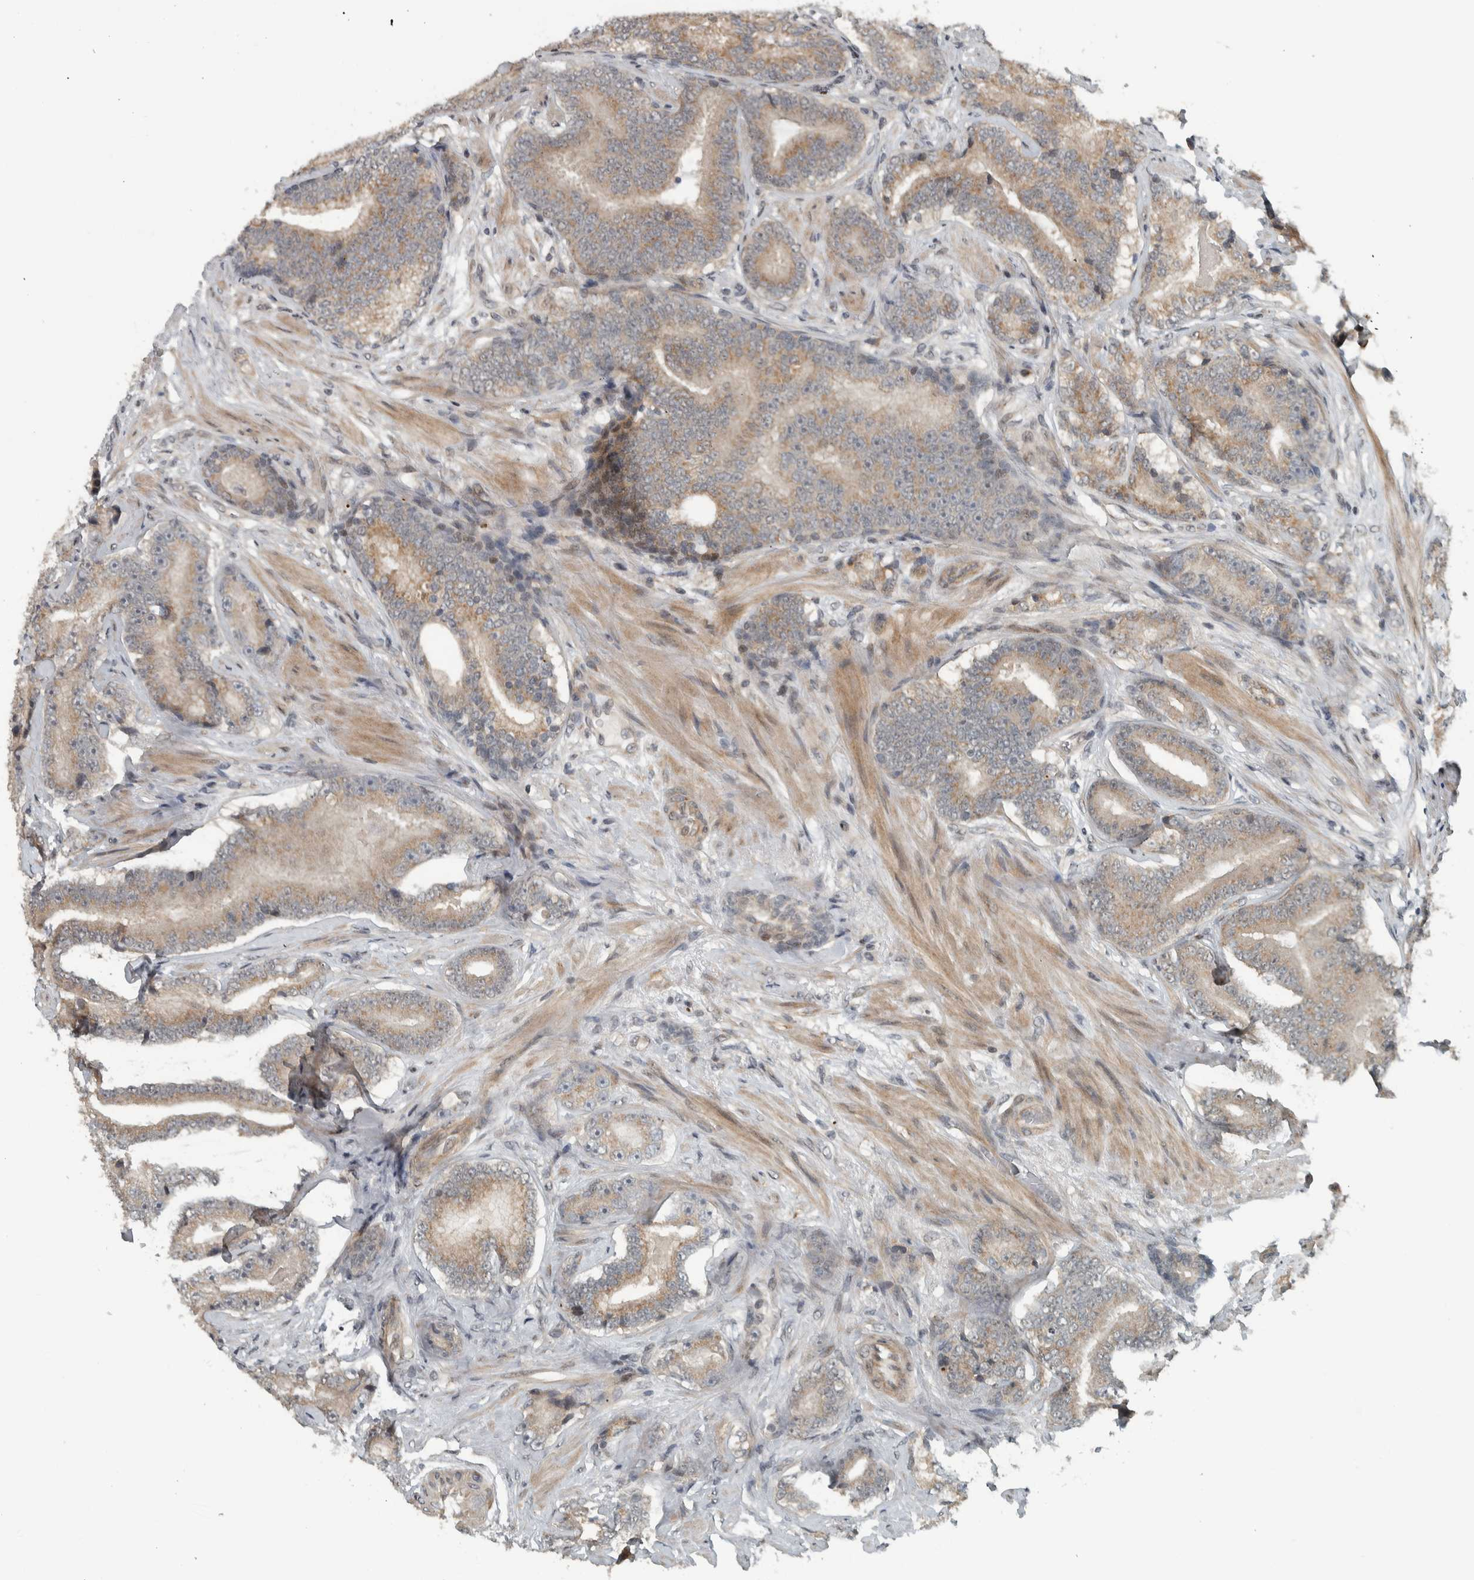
{"staining": {"intensity": "weak", "quantity": ">75%", "location": "cytoplasmic/membranous"}, "tissue": "prostate cancer", "cell_type": "Tumor cells", "image_type": "cancer", "snomed": [{"axis": "morphology", "description": "Adenocarcinoma, High grade"}, {"axis": "topography", "description": "Prostate"}], "caption": "Human prostate cancer (adenocarcinoma (high-grade)) stained with a protein marker exhibits weak staining in tumor cells.", "gene": "NAPG", "patient": {"sex": "male", "age": 55}}